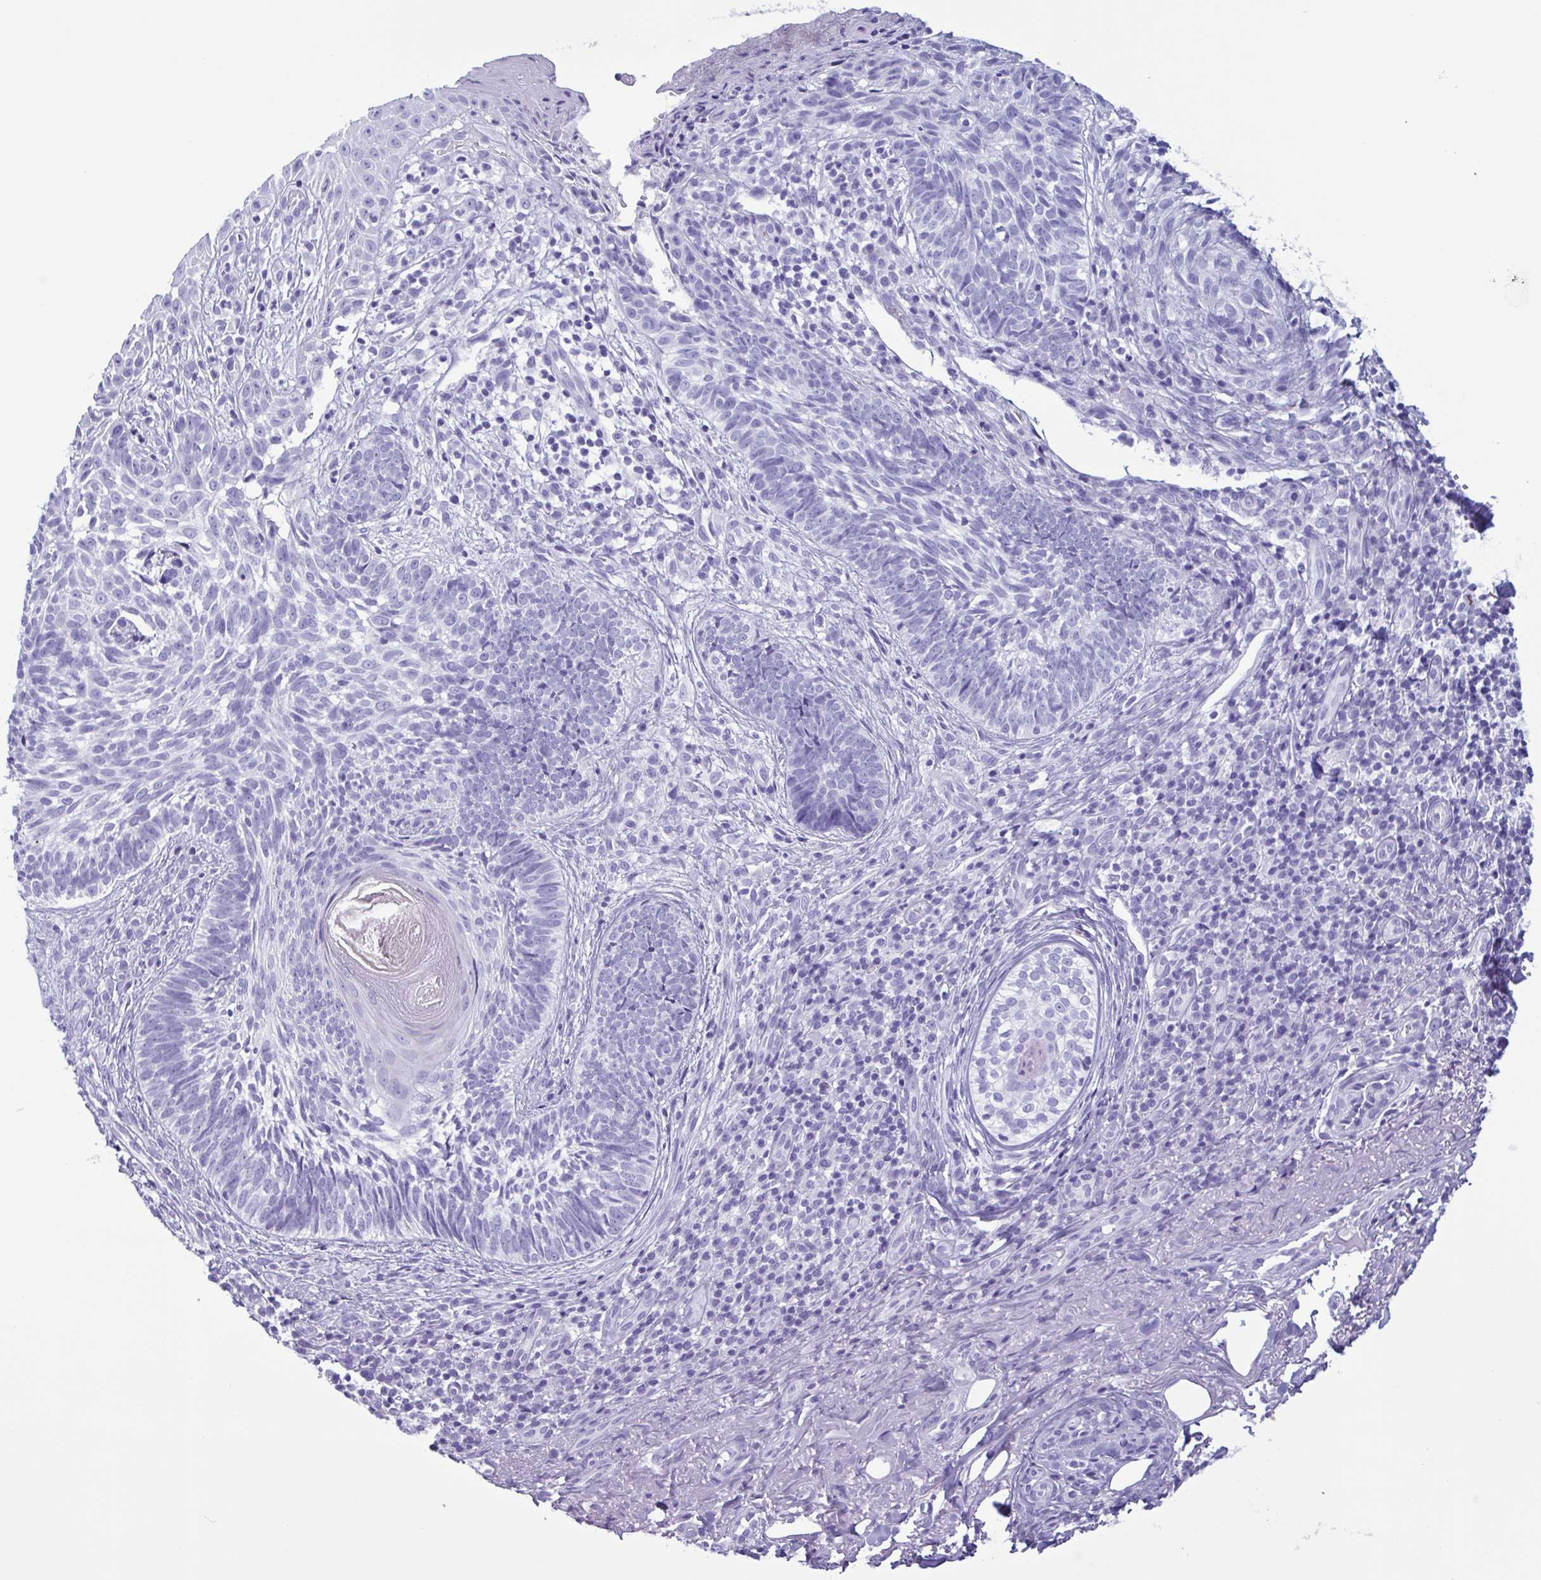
{"staining": {"intensity": "negative", "quantity": "none", "location": "none"}, "tissue": "skin cancer", "cell_type": "Tumor cells", "image_type": "cancer", "snomed": [{"axis": "morphology", "description": "Basal cell carcinoma"}, {"axis": "topography", "description": "Skin"}], "caption": "Immunohistochemistry photomicrograph of neoplastic tissue: skin cancer (basal cell carcinoma) stained with DAB displays no significant protein positivity in tumor cells.", "gene": "LTF", "patient": {"sex": "male", "age": 65}}